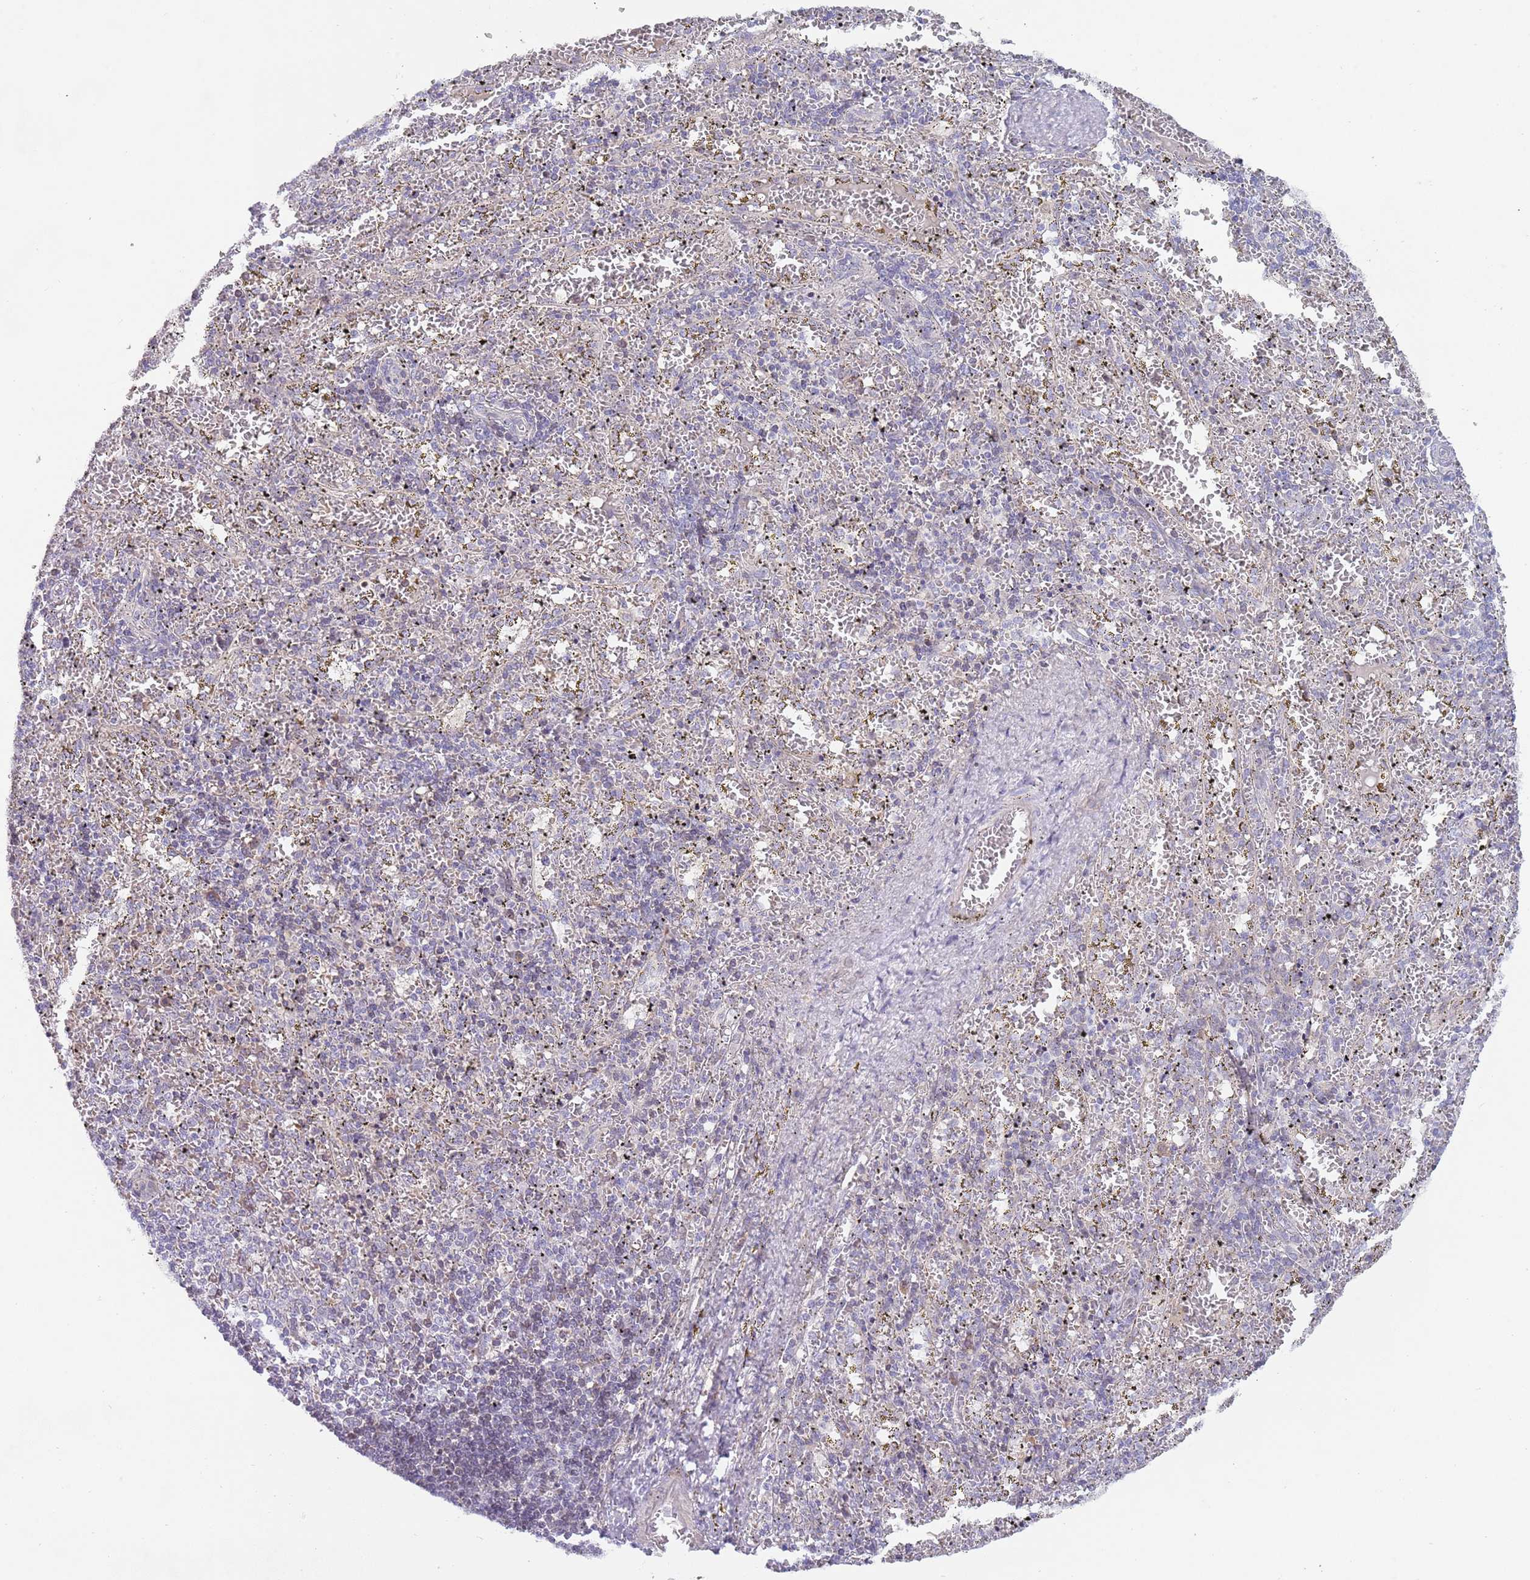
{"staining": {"intensity": "weak", "quantity": "<25%", "location": "cytoplasmic/membranous"}, "tissue": "spleen", "cell_type": "Cells in red pulp", "image_type": "normal", "snomed": [{"axis": "morphology", "description": "Normal tissue, NOS"}, {"axis": "topography", "description": "Spleen"}], "caption": "Protein analysis of unremarkable spleen reveals no significant staining in cells in red pulp.", "gene": "PRAC1", "patient": {"sex": "male", "age": 11}}